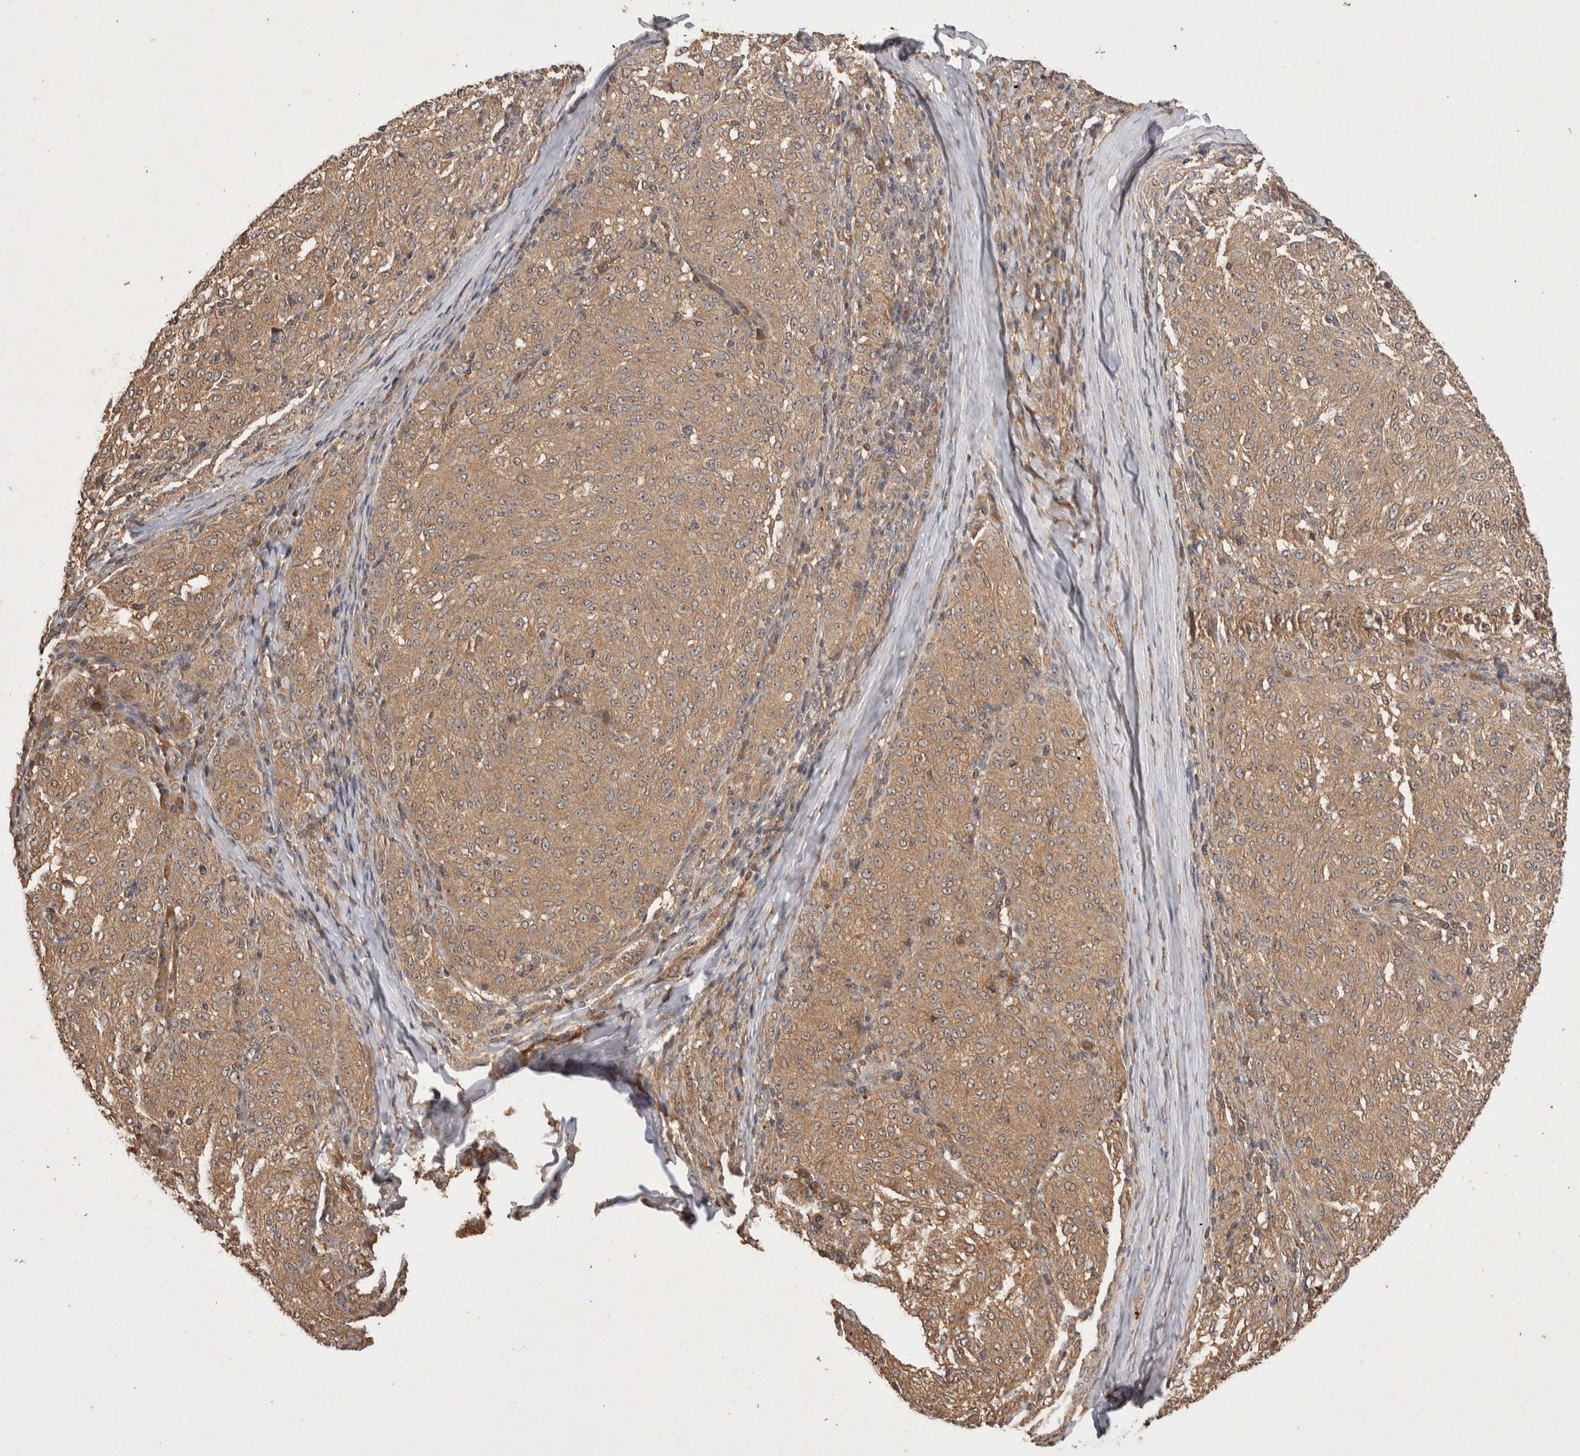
{"staining": {"intensity": "moderate", "quantity": ">75%", "location": "cytoplasmic/membranous"}, "tissue": "melanoma", "cell_type": "Tumor cells", "image_type": "cancer", "snomed": [{"axis": "morphology", "description": "Malignant melanoma, NOS"}, {"axis": "topography", "description": "Skin"}], "caption": "Protein staining of melanoma tissue reveals moderate cytoplasmic/membranous expression in approximately >75% of tumor cells.", "gene": "NSMAF", "patient": {"sex": "female", "age": 72}}